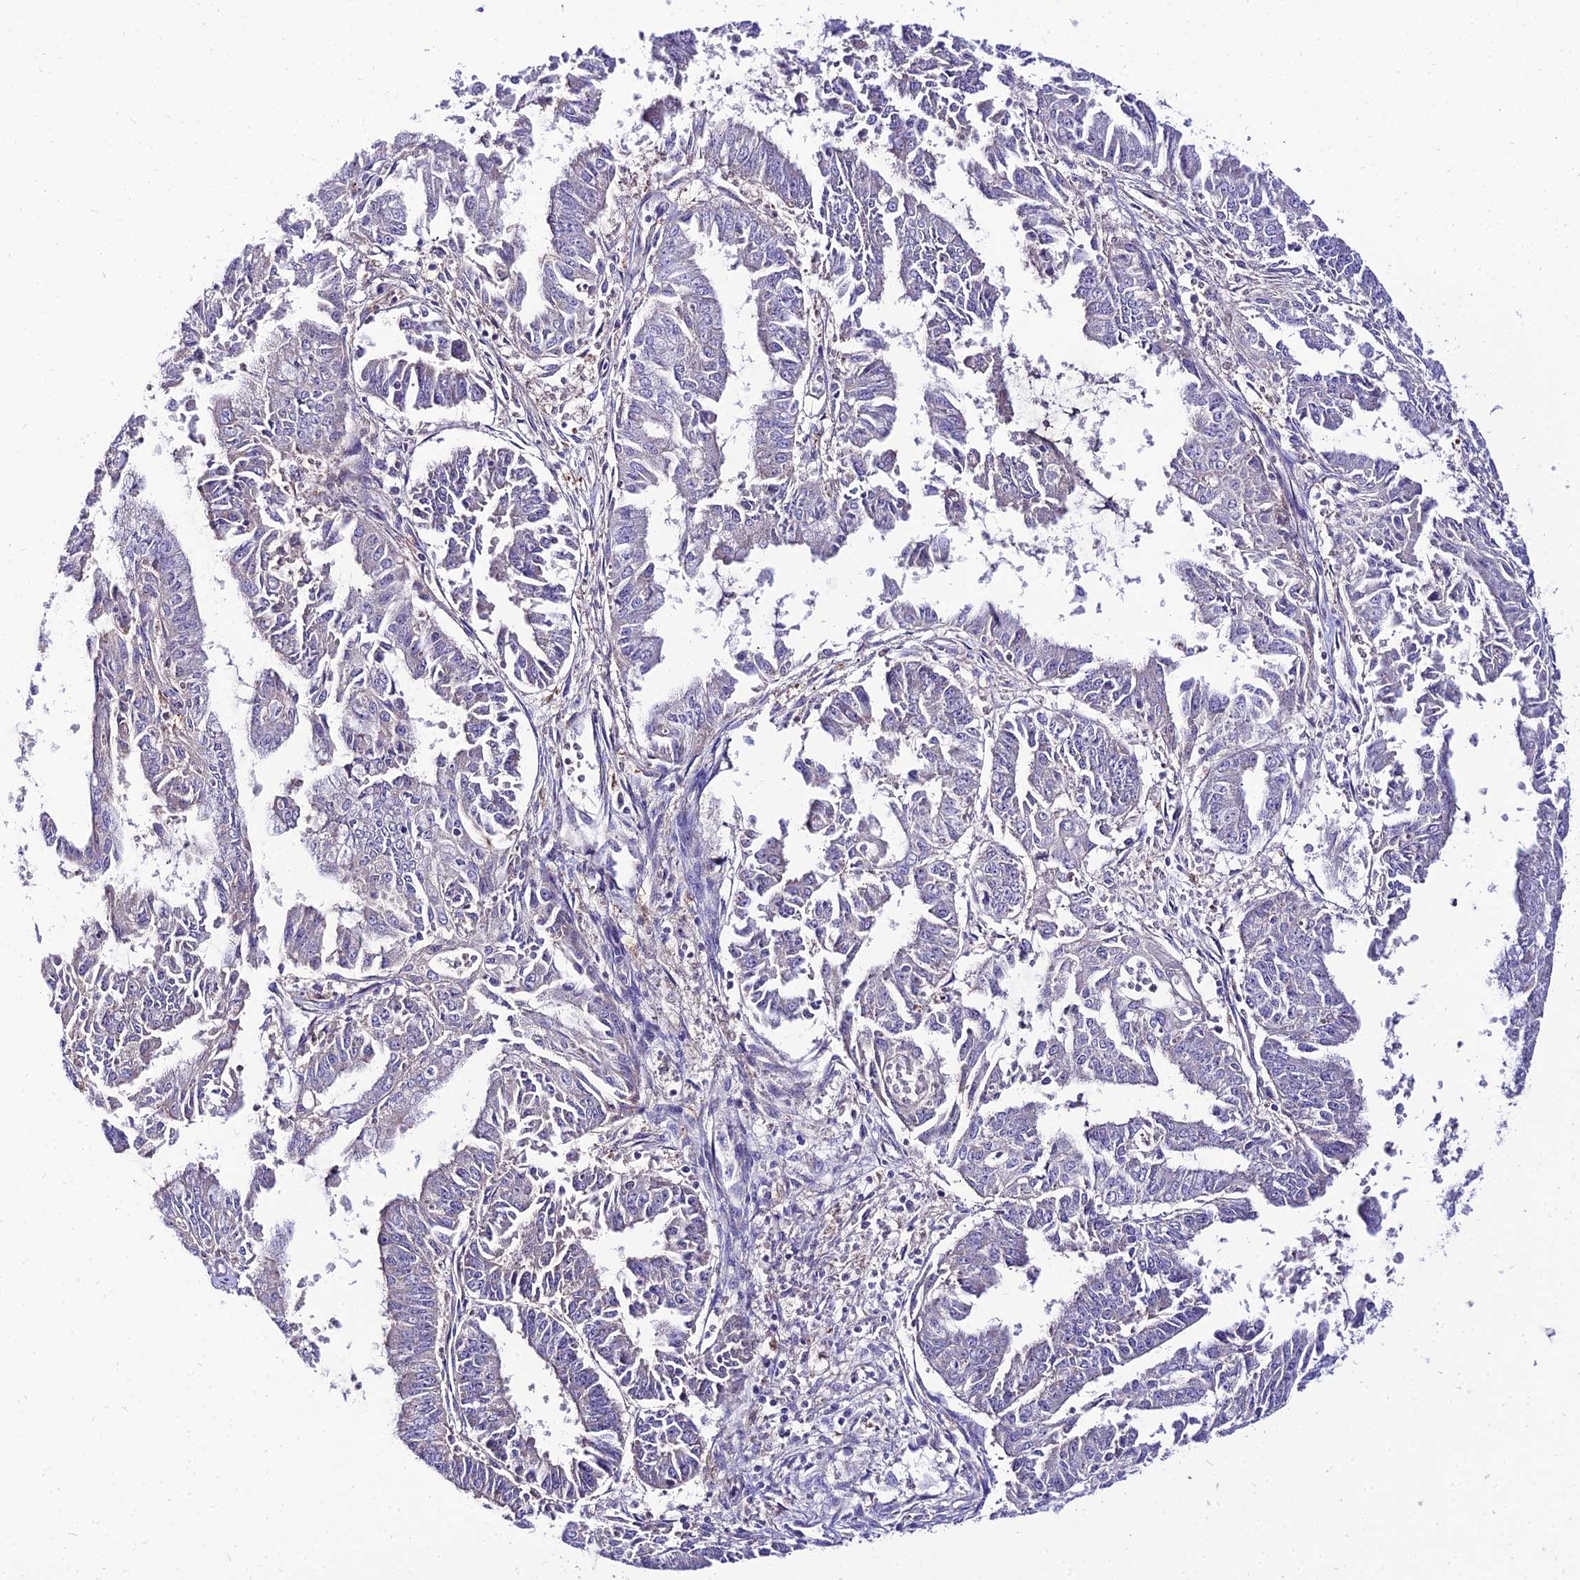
{"staining": {"intensity": "negative", "quantity": "none", "location": "none"}, "tissue": "endometrial cancer", "cell_type": "Tumor cells", "image_type": "cancer", "snomed": [{"axis": "morphology", "description": "Adenocarcinoma, NOS"}, {"axis": "topography", "description": "Endometrium"}], "caption": "A photomicrograph of human endometrial cancer (adenocarcinoma) is negative for staining in tumor cells. (Stains: DAB (3,3'-diaminobenzidine) immunohistochemistry with hematoxylin counter stain, Microscopy: brightfield microscopy at high magnification).", "gene": "C2orf69", "patient": {"sex": "female", "age": 73}}